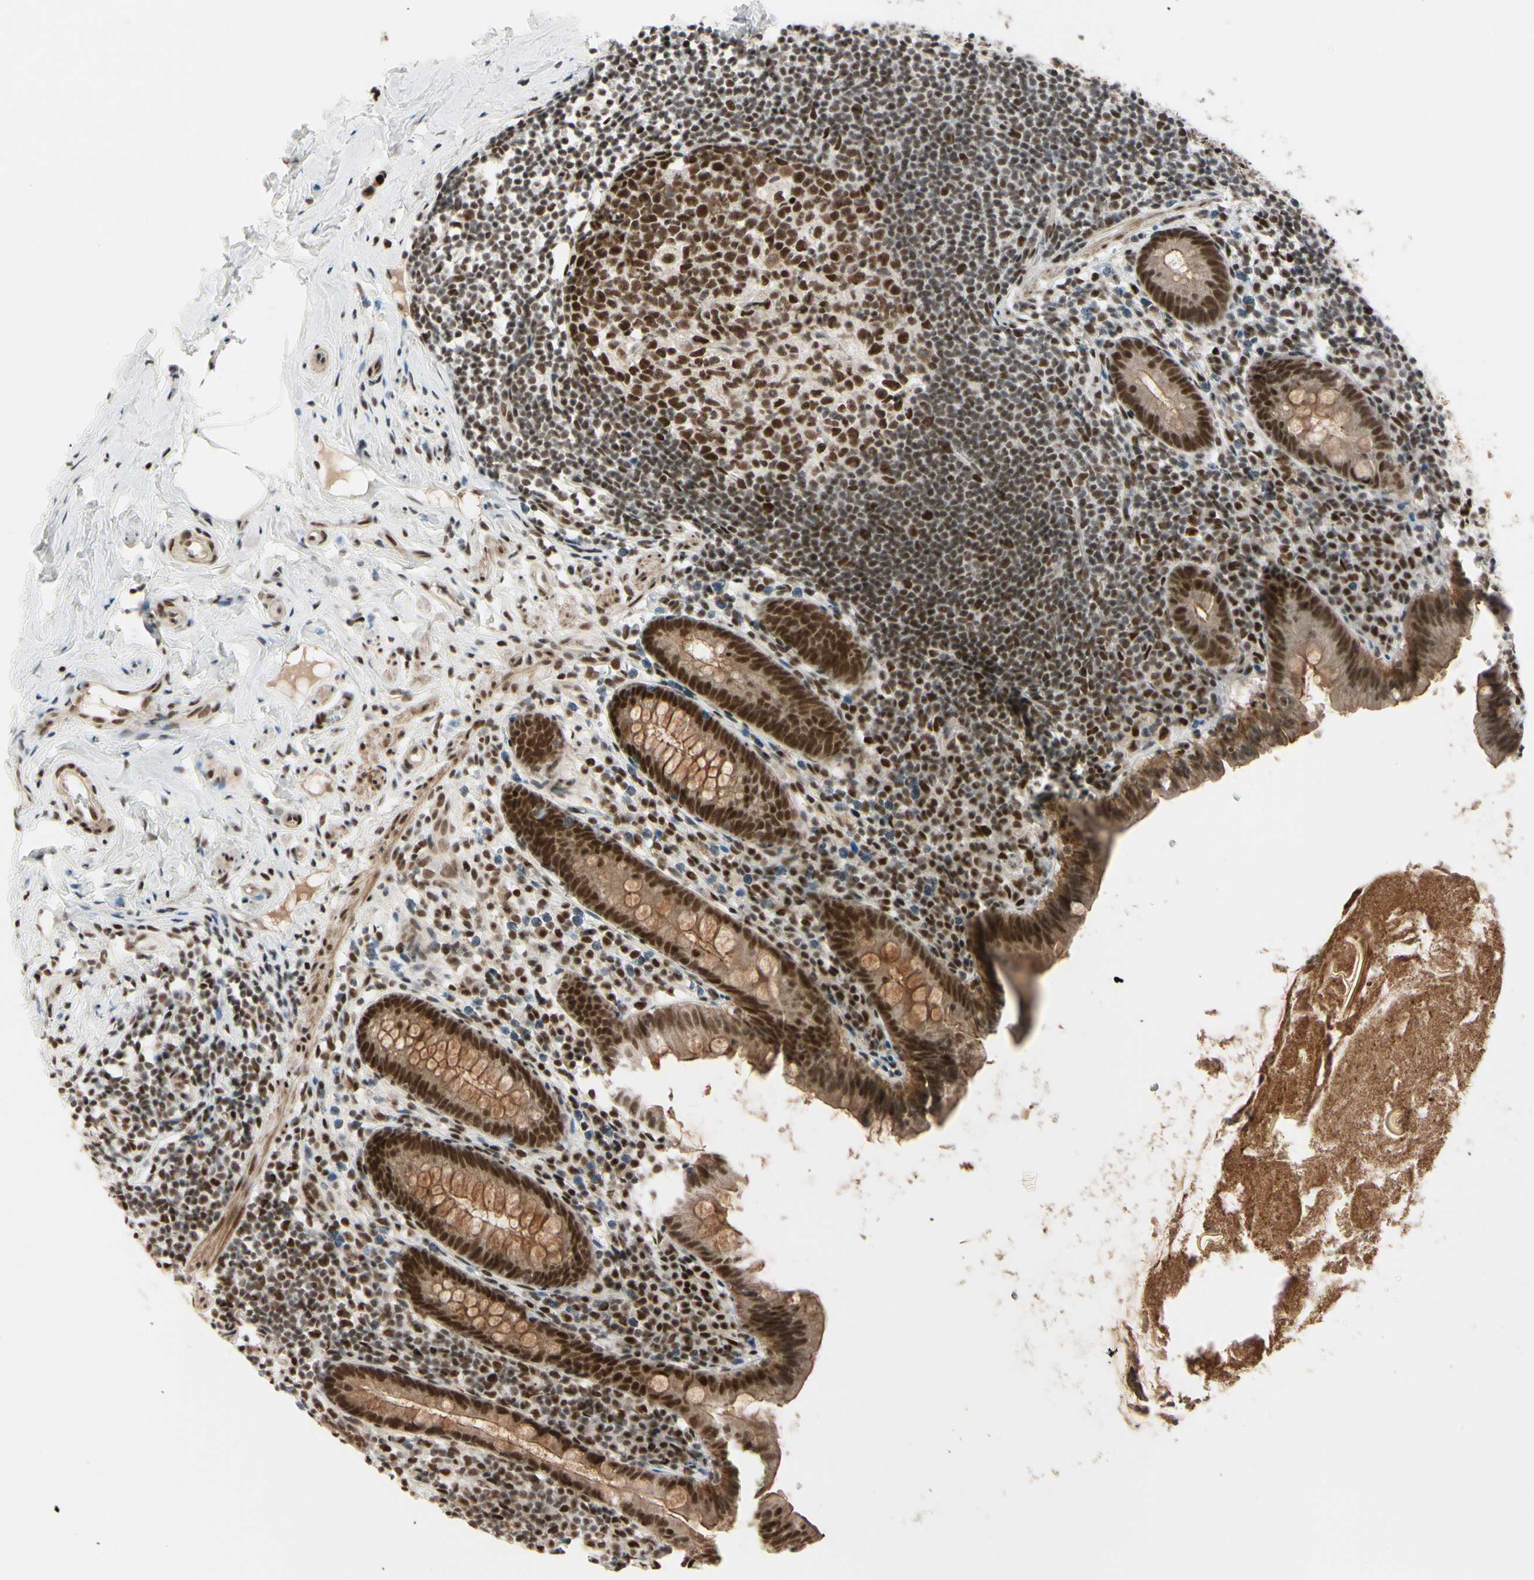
{"staining": {"intensity": "strong", "quantity": ">75%", "location": "cytoplasmic/membranous,nuclear"}, "tissue": "appendix", "cell_type": "Glandular cells", "image_type": "normal", "snomed": [{"axis": "morphology", "description": "Normal tissue, NOS"}, {"axis": "topography", "description": "Appendix"}], "caption": "Approximately >75% of glandular cells in unremarkable human appendix demonstrate strong cytoplasmic/membranous,nuclear protein staining as visualized by brown immunohistochemical staining.", "gene": "CHAMP1", "patient": {"sex": "male", "age": 52}}